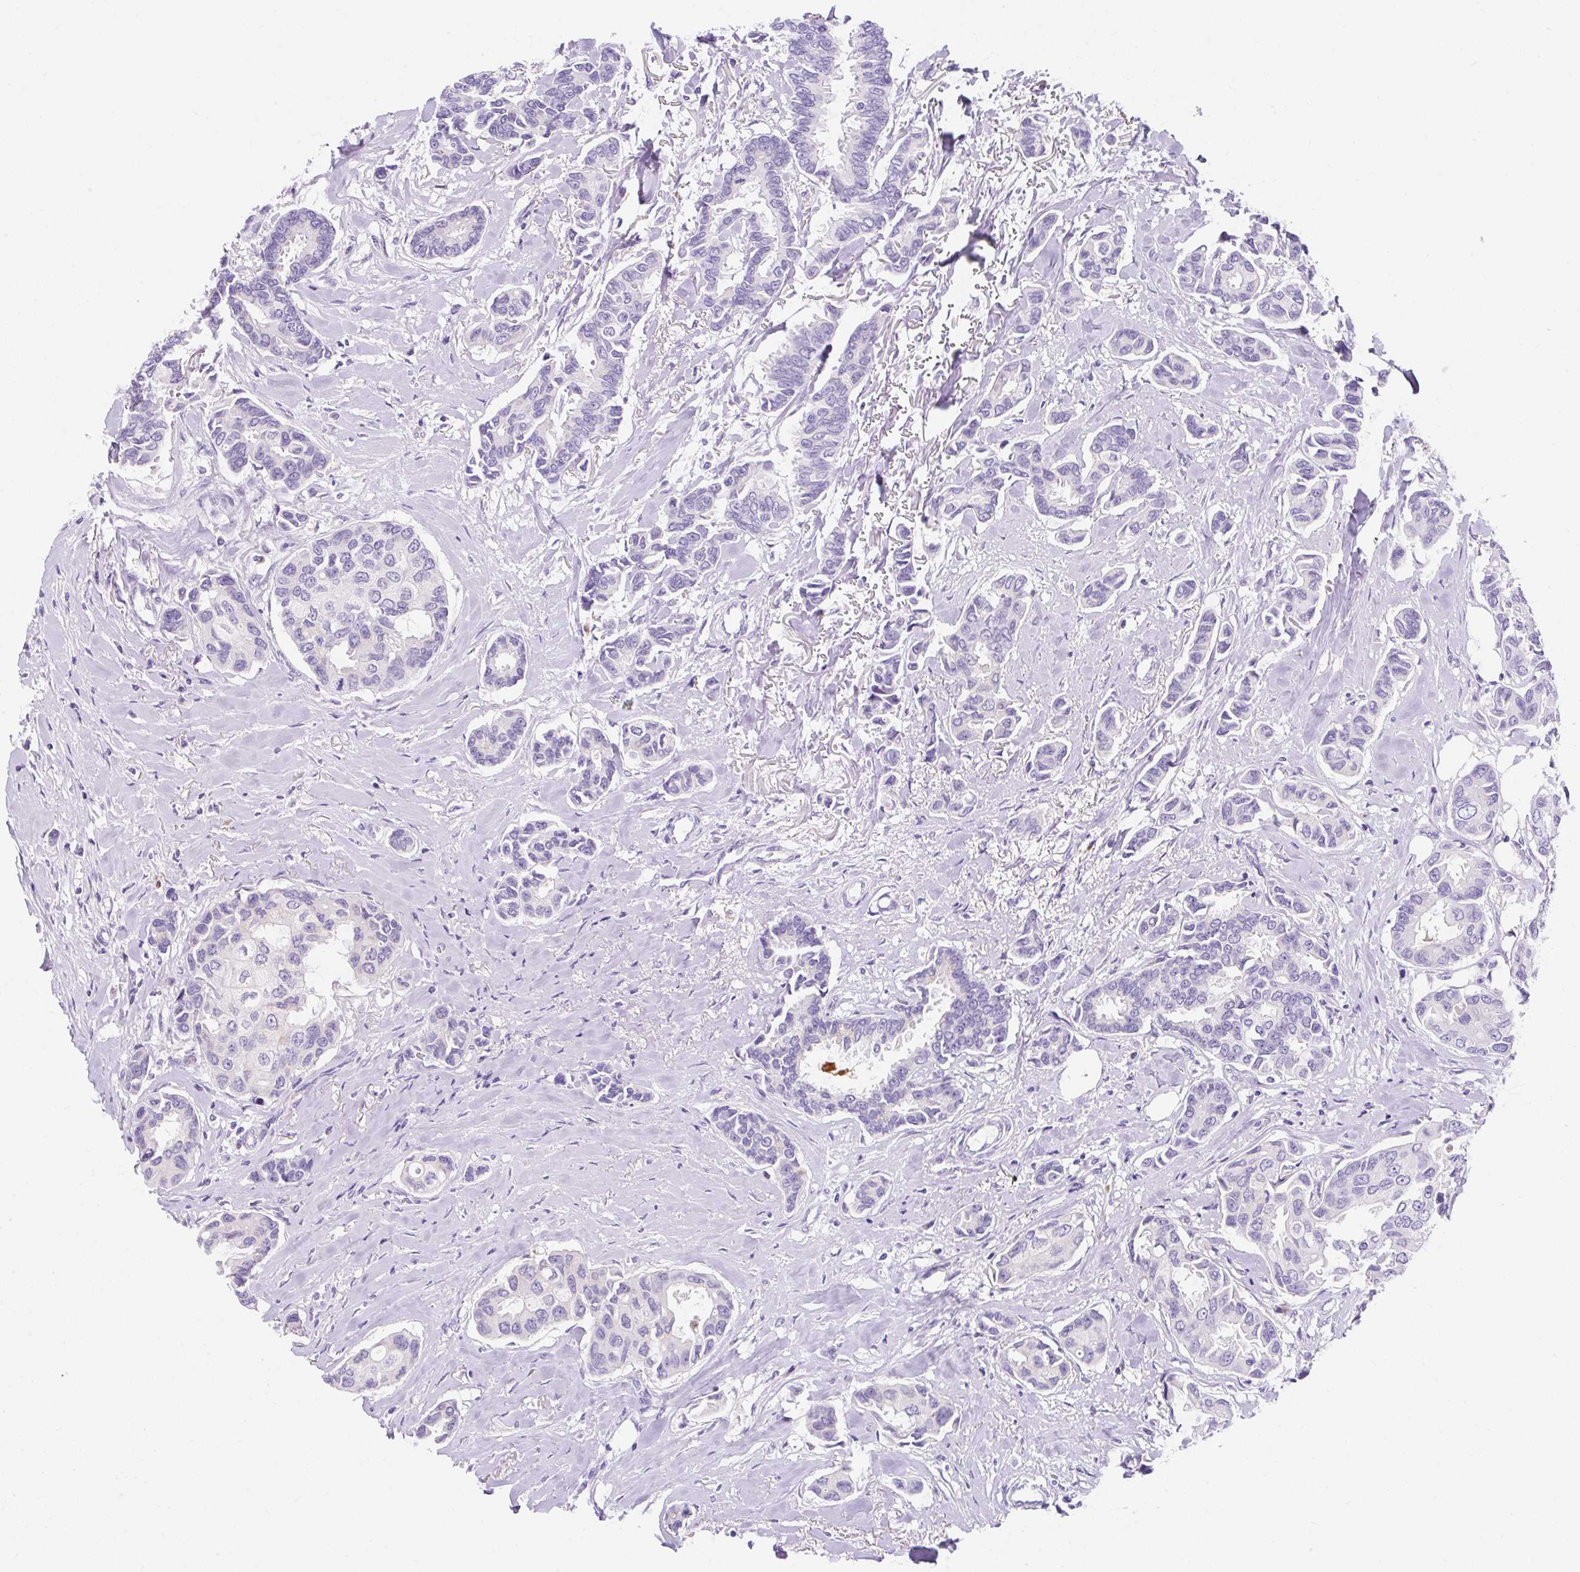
{"staining": {"intensity": "negative", "quantity": "none", "location": "none"}, "tissue": "breast cancer", "cell_type": "Tumor cells", "image_type": "cancer", "snomed": [{"axis": "morphology", "description": "Duct carcinoma"}, {"axis": "topography", "description": "Breast"}], "caption": "Immunohistochemical staining of human breast cancer (intraductal carcinoma) displays no significant staining in tumor cells. Nuclei are stained in blue.", "gene": "GOLGA8A", "patient": {"sex": "female", "age": 73}}